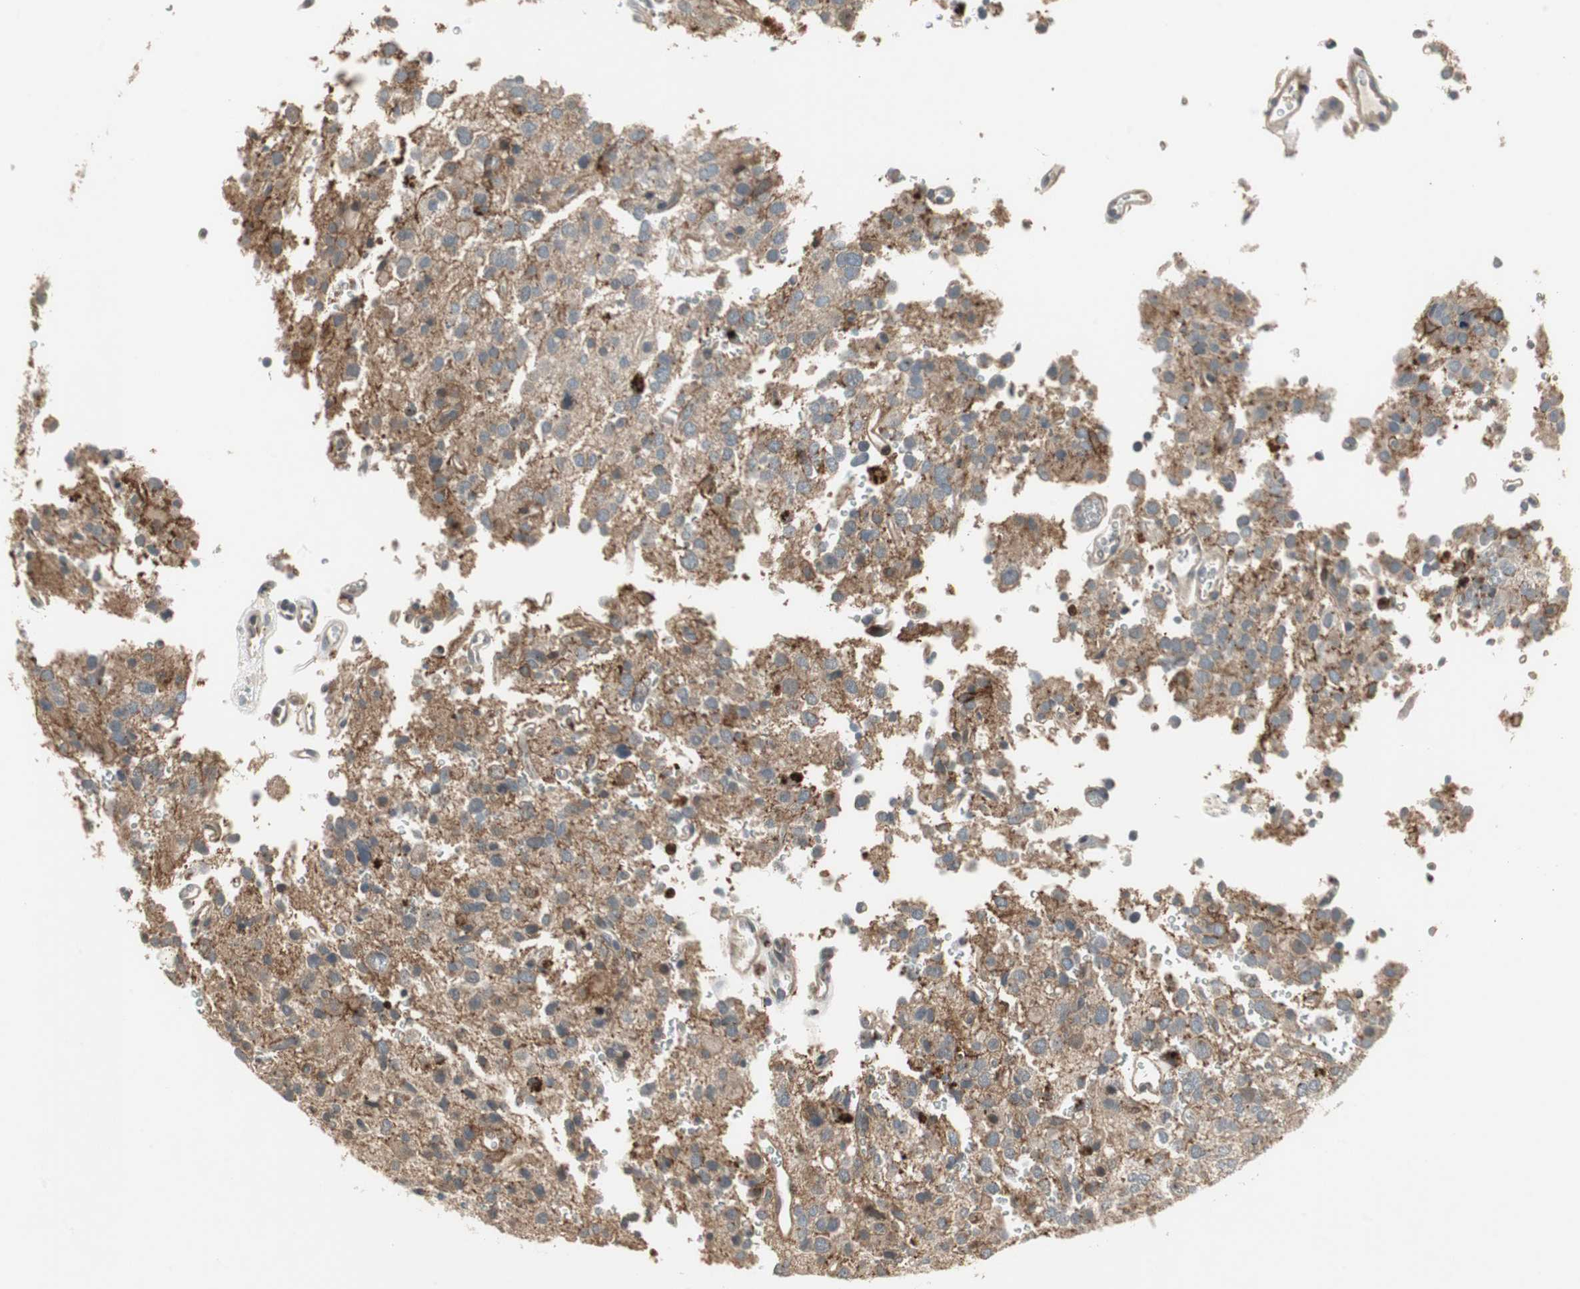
{"staining": {"intensity": "weak", "quantity": "25%-75%", "location": "cytoplasmic/membranous"}, "tissue": "glioma", "cell_type": "Tumor cells", "image_type": "cancer", "snomed": [{"axis": "morphology", "description": "Glioma, malignant, High grade"}, {"axis": "topography", "description": "Brain"}], "caption": "A micrograph of human malignant high-grade glioma stained for a protein exhibits weak cytoplasmic/membranous brown staining in tumor cells.", "gene": "SNX4", "patient": {"sex": "male", "age": 47}}